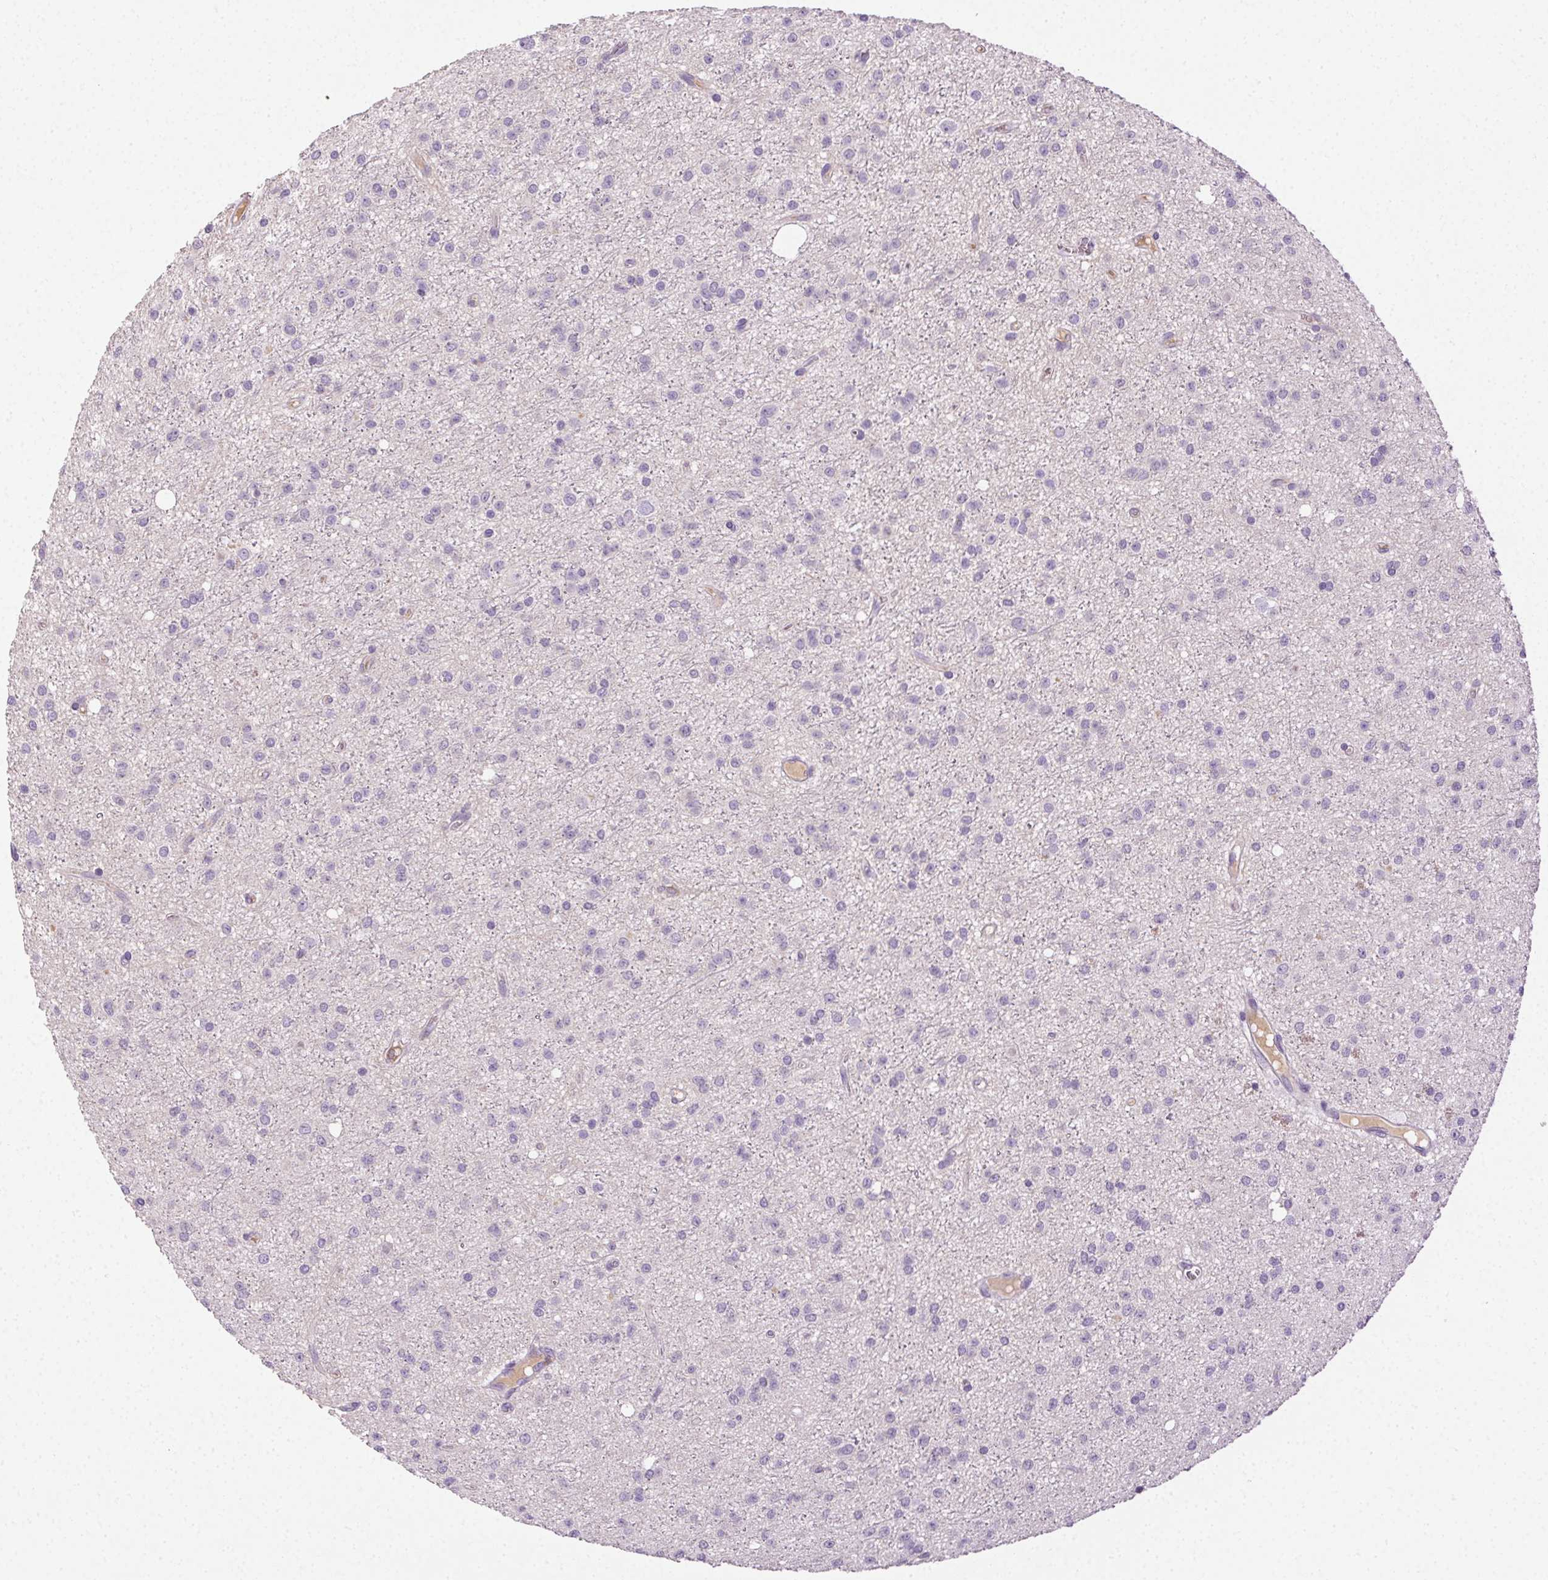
{"staining": {"intensity": "negative", "quantity": "none", "location": "none"}, "tissue": "glioma", "cell_type": "Tumor cells", "image_type": "cancer", "snomed": [{"axis": "morphology", "description": "Glioma, malignant, Low grade"}, {"axis": "topography", "description": "Brain"}], "caption": "Immunohistochemical staining of glioma reveals no significant expression in tumor cells.", "gene": "BPIFB2", "patient": {"sex": "male", "age": 27}}